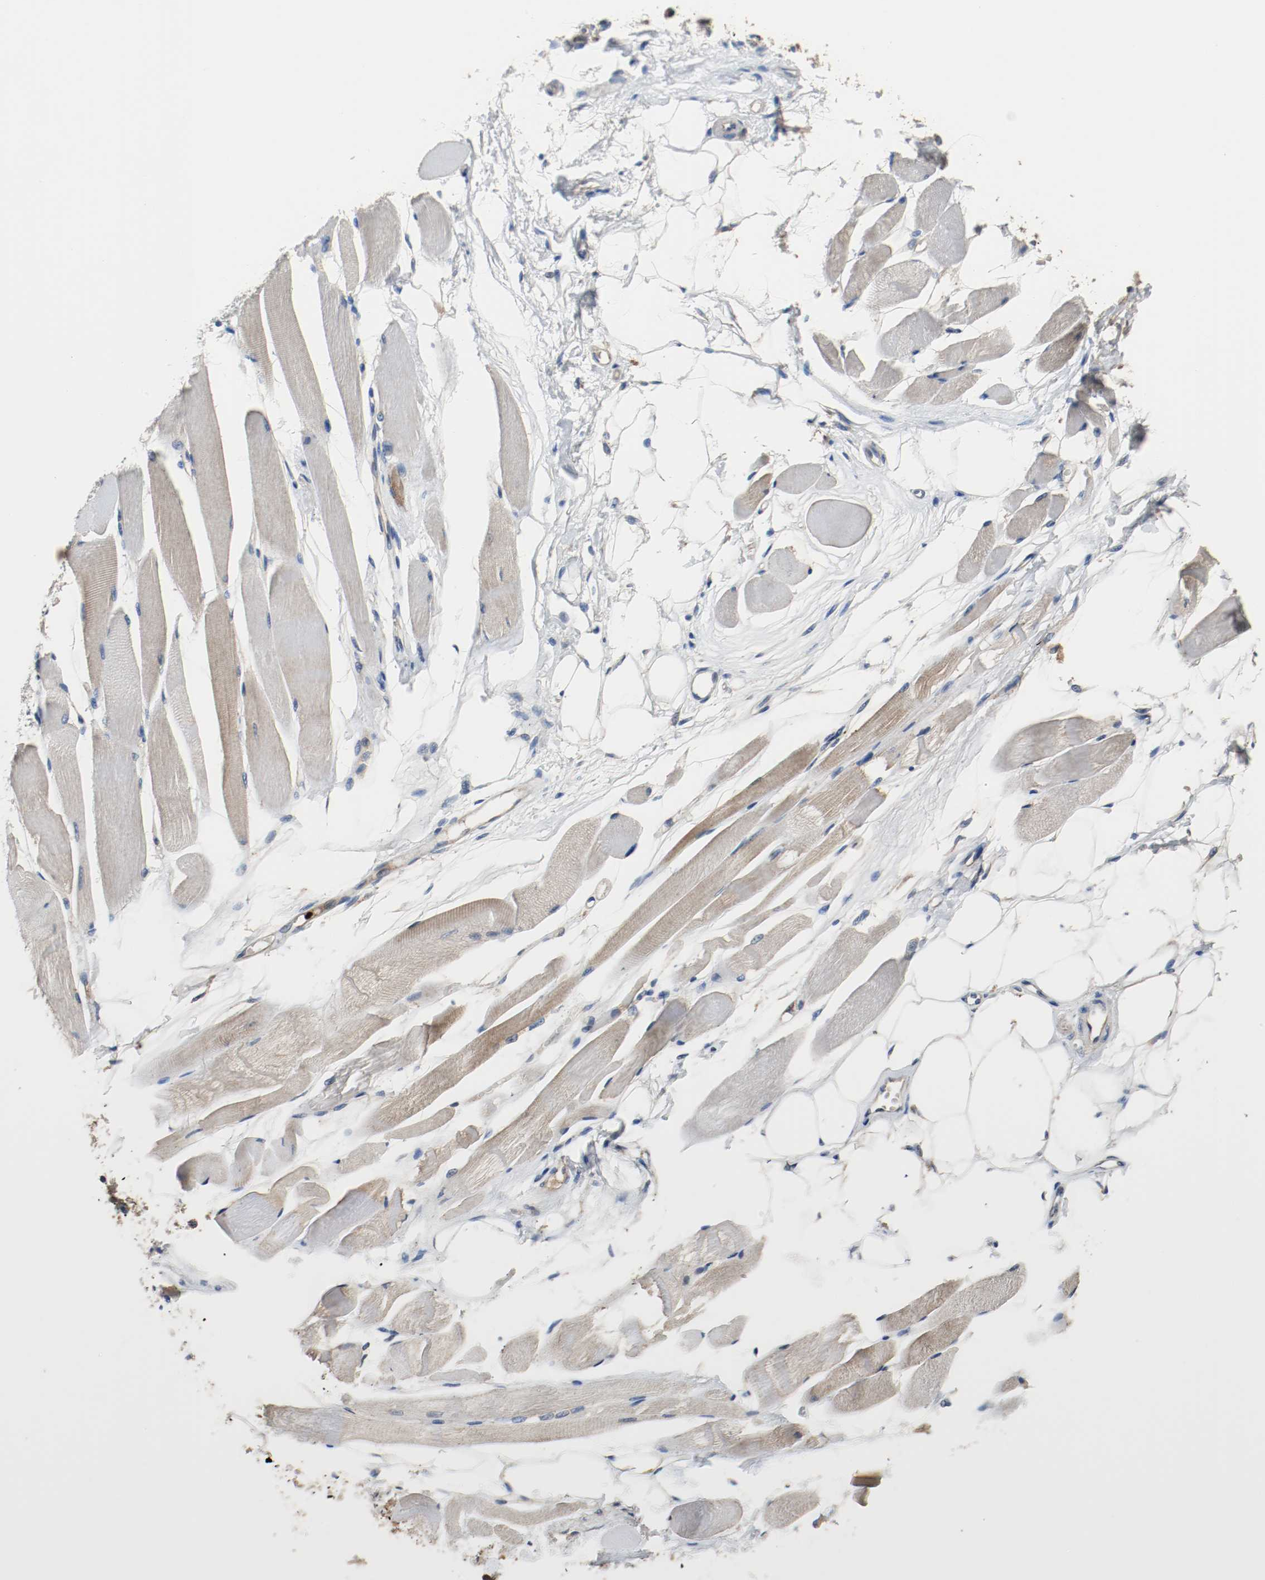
{"staining": {"intensity": "weak", "quantity": "25%-75%", "location": "cytoplasmic/membranous"}, "tissue": "skeletal muscle", "cell_type": "Myocytes", "image_type": "normal", "snomed": [{"axis": "morphology", "description": "Normal tissue, NOS"}, {"axis": "topography", "description": "Skeletal muscle"}, {"axis": "topography", "description": "Peripheral nerve tissue"}], "caption": "Immunohistochemical staining of unremarkable human skeletal muscle shows low levels of weak cytoplasmic/membranous expression in about 25%-75% of myocytes.", "gene": "BLK", "patient": {"sex": "female", "age": 84}}